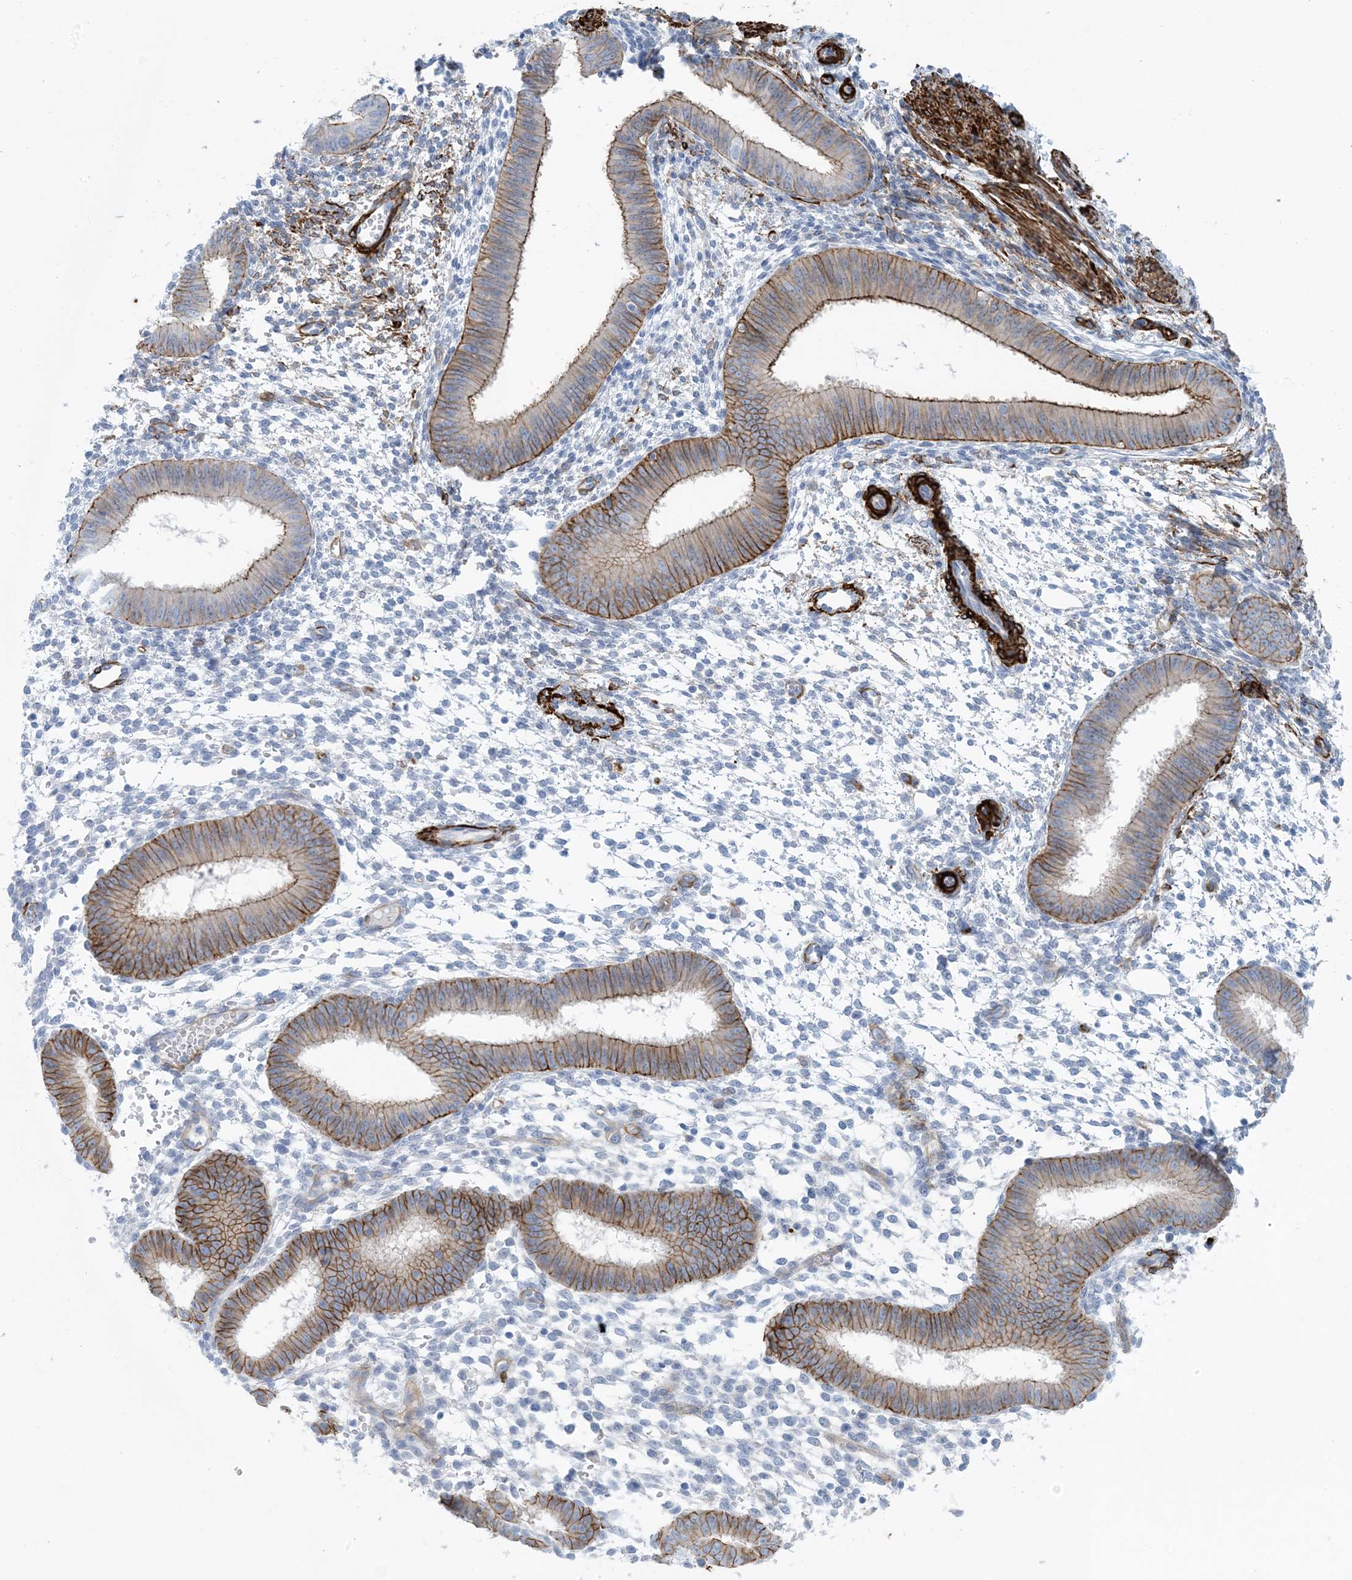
{"staining": {"intensity": "negative", "quantity": "none", "location": "none"}, "tissue": "endometrium", "cell_type": "Cells in endometrial stroma", "image_type": "normal", "snomed": [{"axis": "morphology", "description": "Normal tissue, NOS"}, {"axis": "topography", "description": "Uterus"}, {"axis": "topography", "description": "Endometrium"}], "caption": "High power microscopy image of an immunohistochemistry image of benign endometrium, revealing no significant positivity in cells in endometrial stroma. (DAB (3,3'-diaminobenzidine) immunohistochemistry with hematoxylin counter stain).", "gene": "SHANK1", "patient": {"sex": "female", "age": 48}}